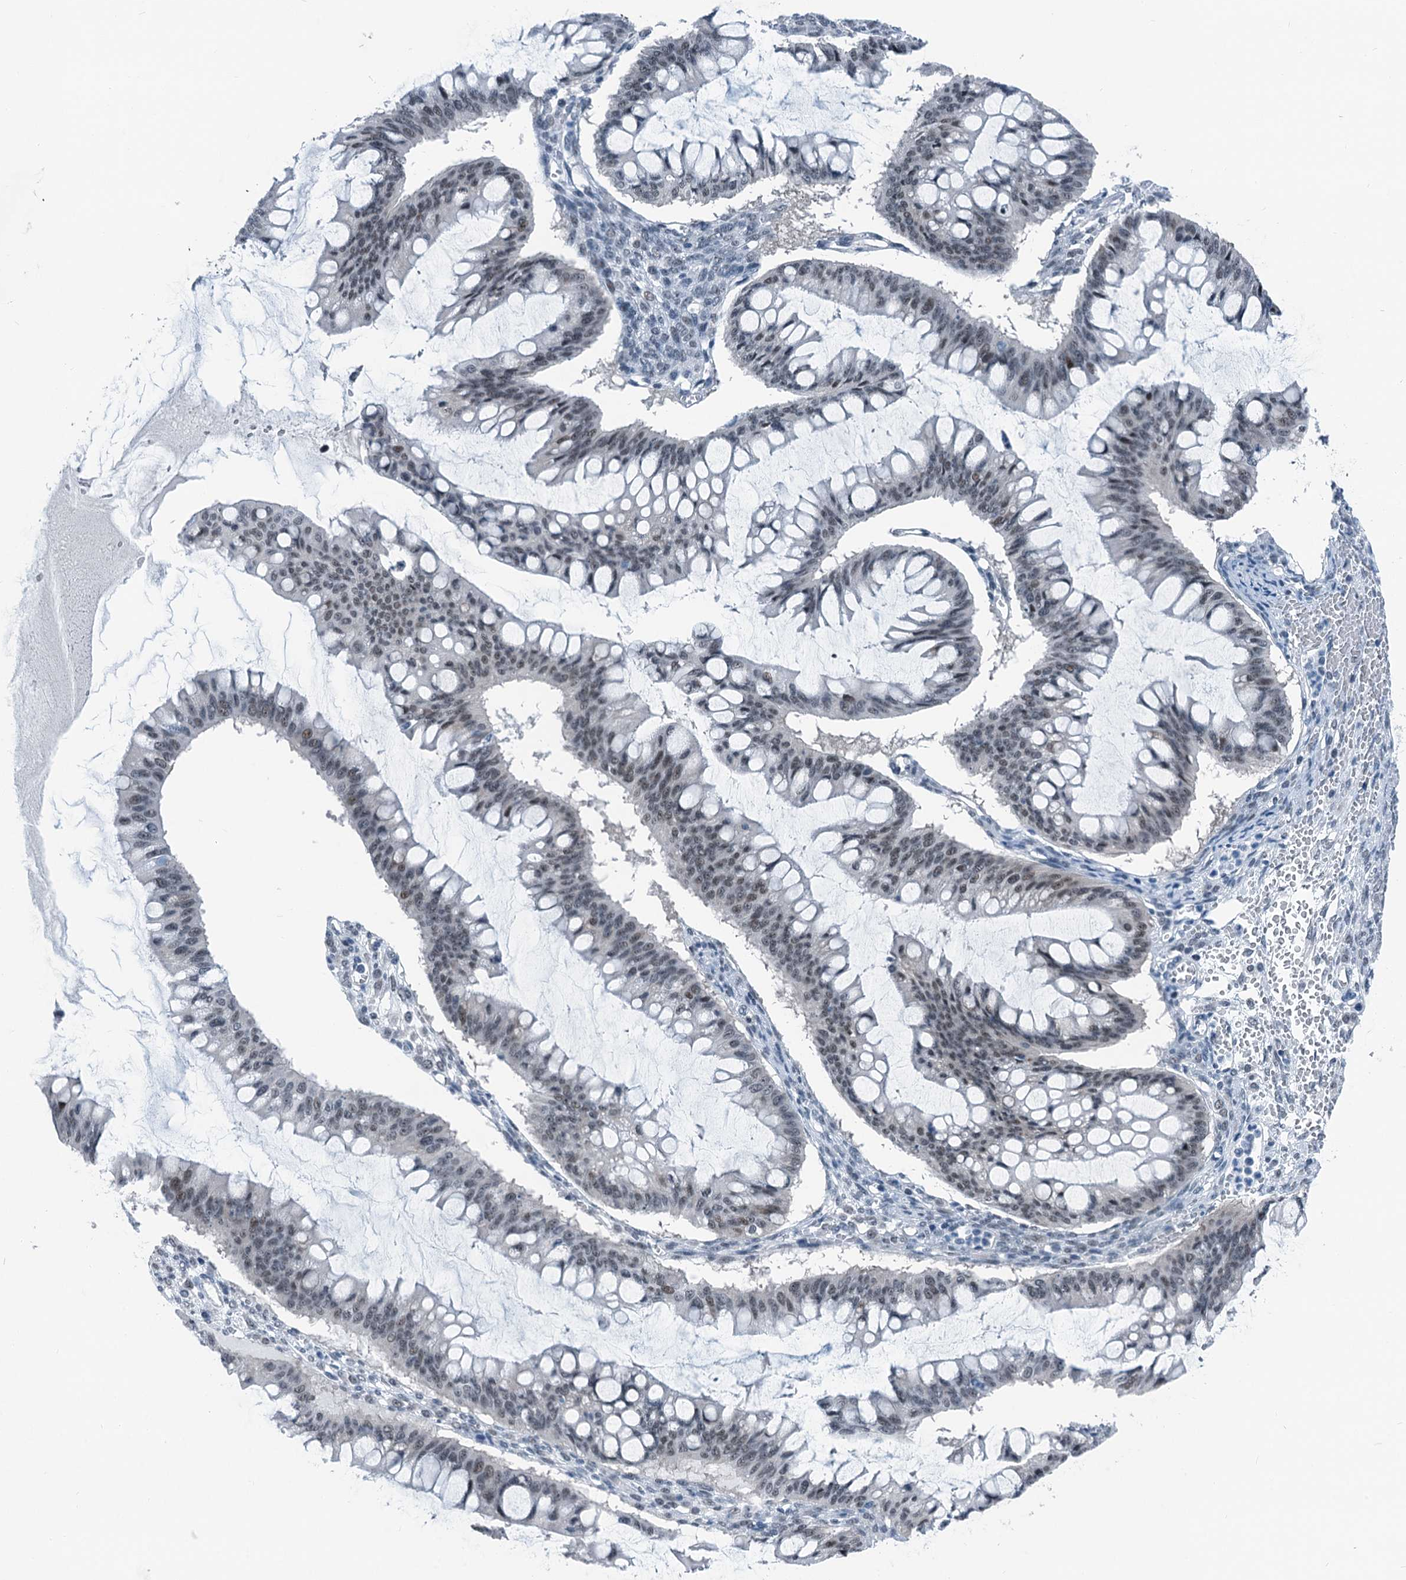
{"staining": {"intensity": "moderate", "quantity": "<25%", "location": "nuclear"}, "tissue": "ovarian cancer", "cell_type": "Tumor cells", "image_type": "cancer", "snomed": [{"axis": "morphology", "description": "Cystadenocarcinoma, mucinous, NOS"}, {"axis": "topography", "description": "Ovary"}], "caption": "A low amount of moderate nuclear expression is appreciated in approximately <25% of tumor cells in mucinous cystadenocarcinoma (ovarian) tissue.", "gene": "TRPT1", "patient": {"sex": "female", "age": 73}}